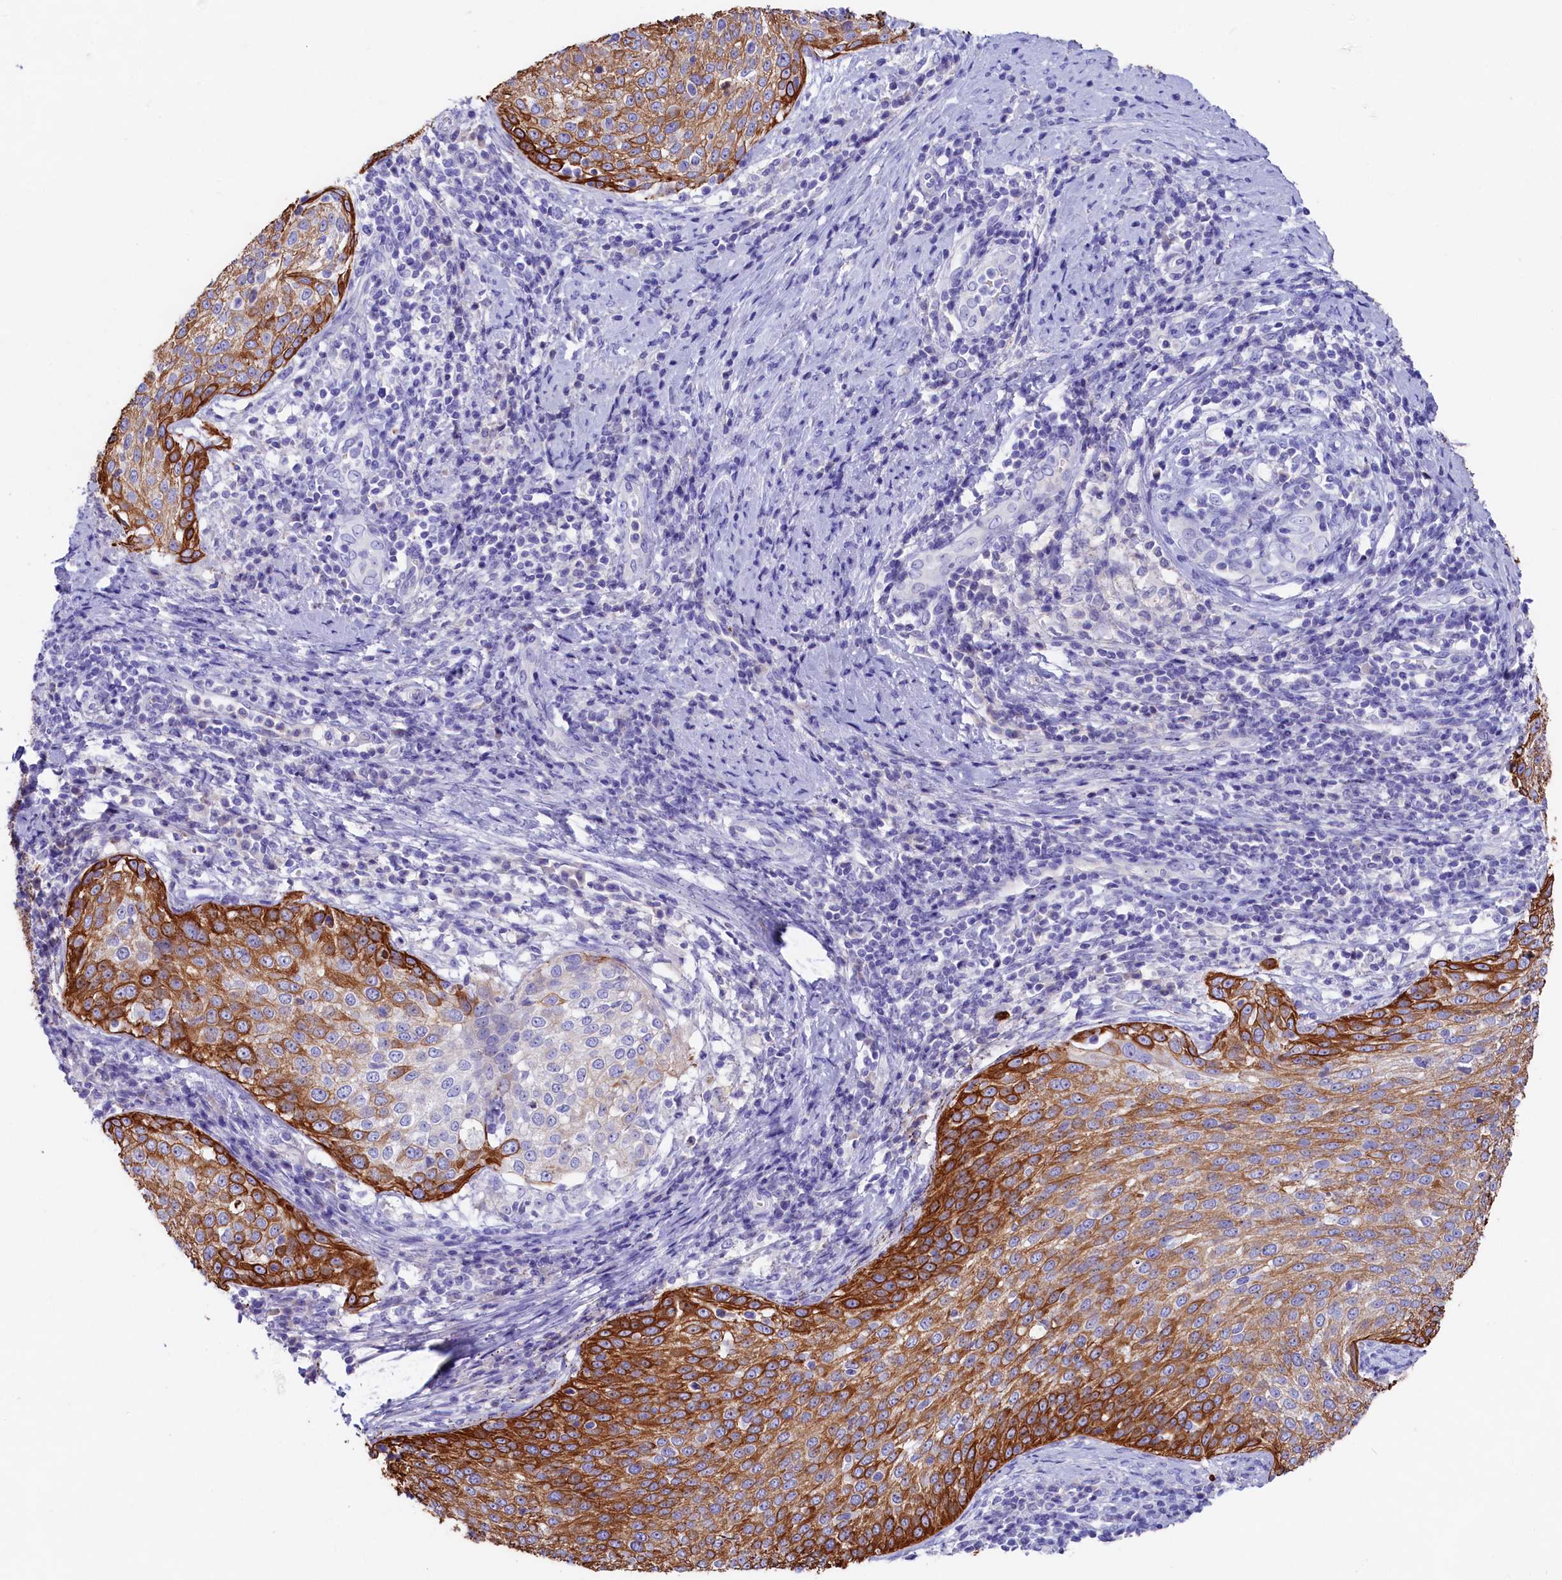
{"staining": {"intensity": "strong", "quantity": ">75%", "location": "cytoplasmic/membranous"}, "tissue": "cervical cancer", "cell_type": "Tumor cells", "image_type": "cancer", "snomed": [{"axis": "morphology", "description": "Squamous cell carcinoma, NOS"}, {"axis": "topography", "description": "Cervix"}], "caption": "Immunohistochemistry histopathology image of neoplastic tissue: cervical cancer (squamous cell carcinoma) stained using IHC reveals high levels of strong protein expression localized specifically in the cytoplasmic/membranous of tumor cells, appearing as a cytoplasmic/membranous brown color.", "gene": "SULT2A1", "patient": {"sex": "female", "age": 57}}